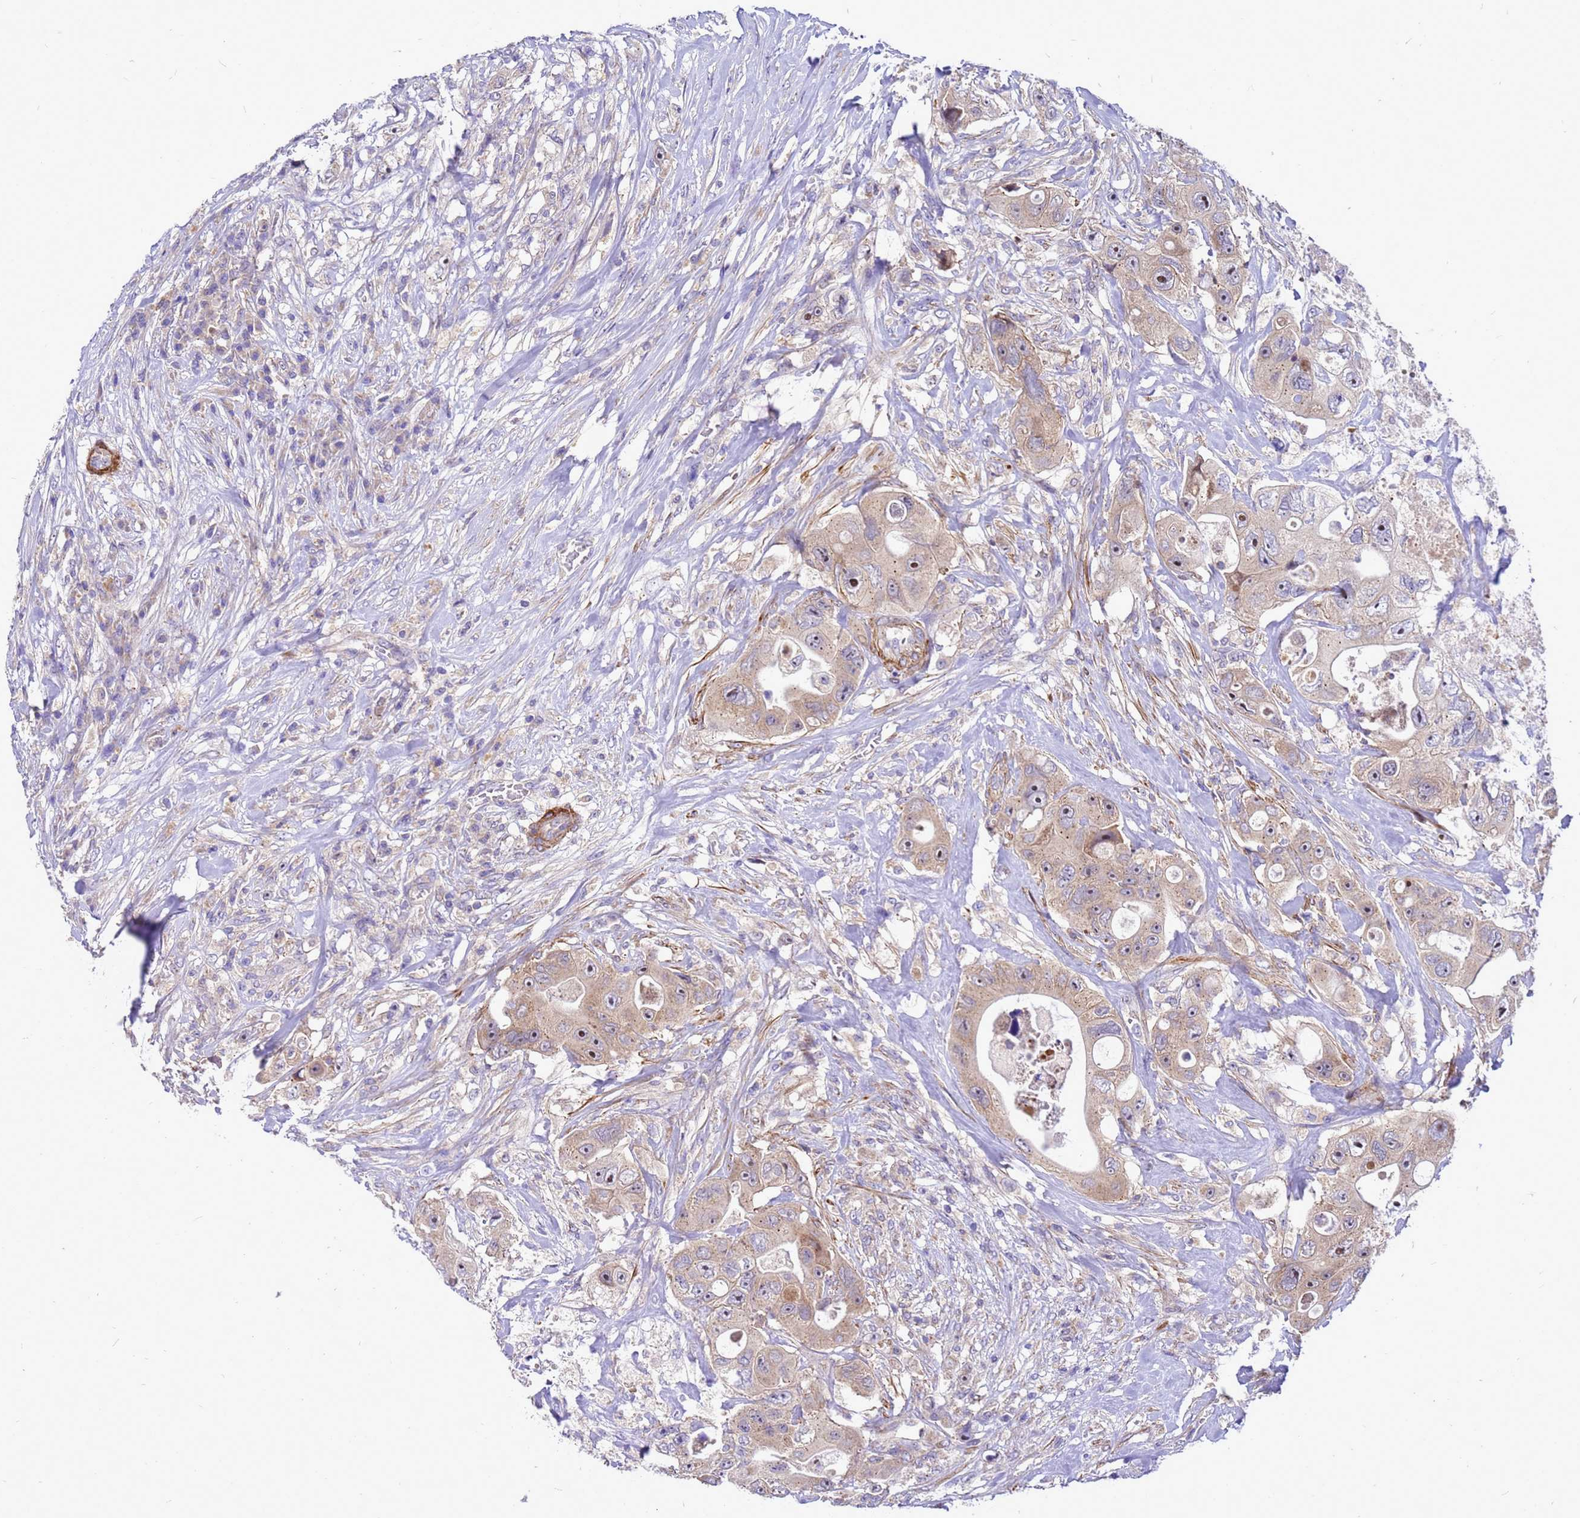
{"staining": {"intensity": "moderate", "quantity": "<25%", "location": "nuclear"}, "tissue": "colorectal cancer", "cell_type": "Tumor cells", "image_type": "cancer", "snomed": [{"axis": "morphology", "description": "Adenocarcinoma, NOS"}, {"axis": "topography", "description": "Colon"}], "caption": "Immunohistochemical staining of adenocarcinoma (colorectal) demonstrates moderate nuclear protein expression in about <25% of tumor cells.", "gene": "POP7", "patient": {"sex": "female", "age": 46}}